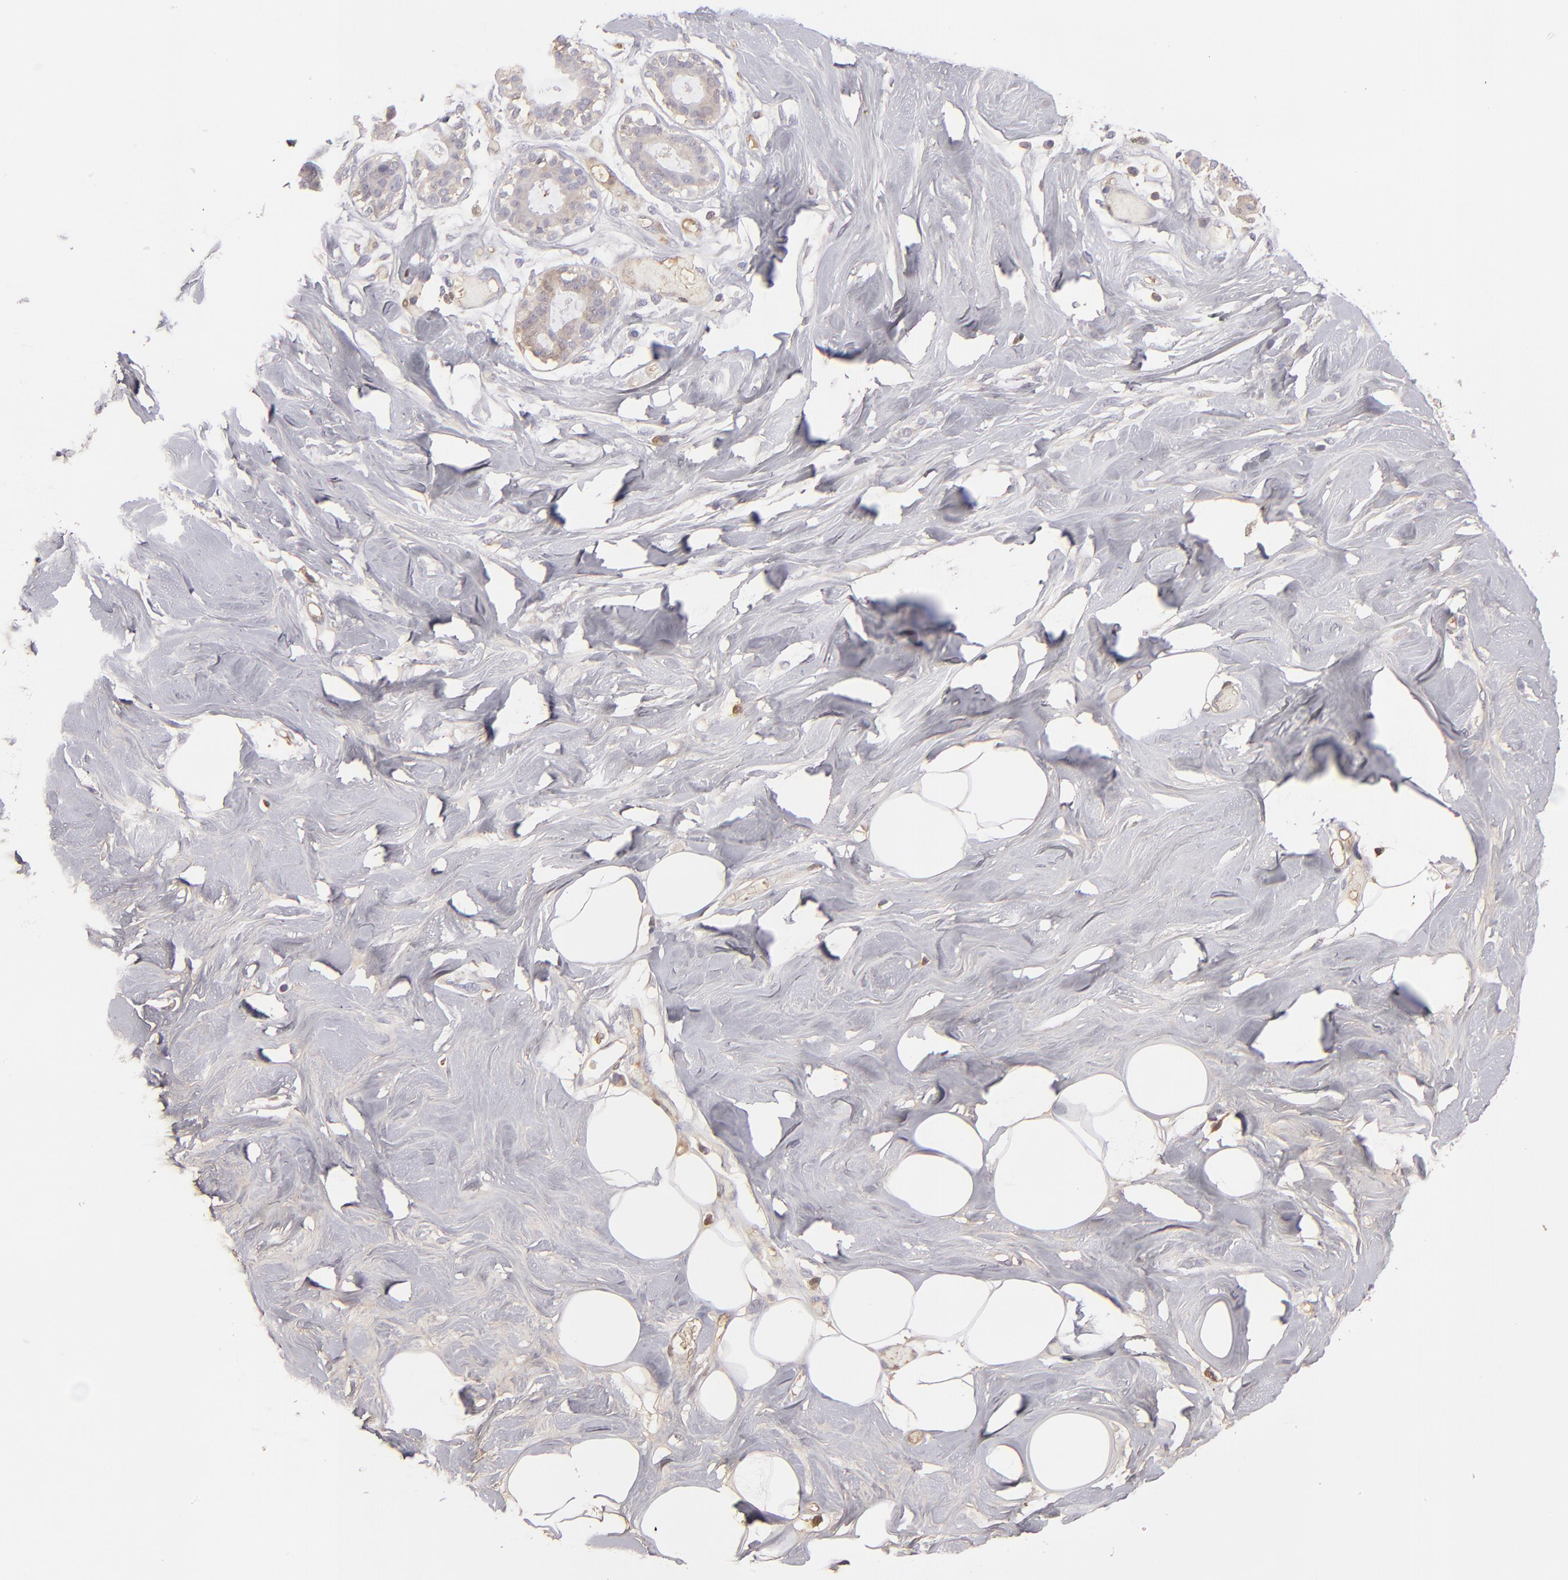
{"staining": {"intensity": "moderate", "quantity": "<25%", "location": "cytoplasmic/membranous"}, "tissue": "breast", "cell_type": "Adipocytes", "image_type": "normal", "snomed": [{"axis": "morphology", "description": "Normal tissue, NOS"}, {"axis": "topography", "description": "Breast"}, {"axis": "topography", "description": "Soft tissue"}], "caption": "IHC staining of unremarkable breast, which demonstrates low levels of moderate cytoplasmic/membranous expression in about <25% of adipocytes indicating moderate cytoplasmic/membranous protein staining. The staining was performed using DAB (brown) for protein detection and nuclei were counterstained in hematoxylin (blue).", "gene": "ABCC4", "patient": {"sex": "female", "age": 25}}